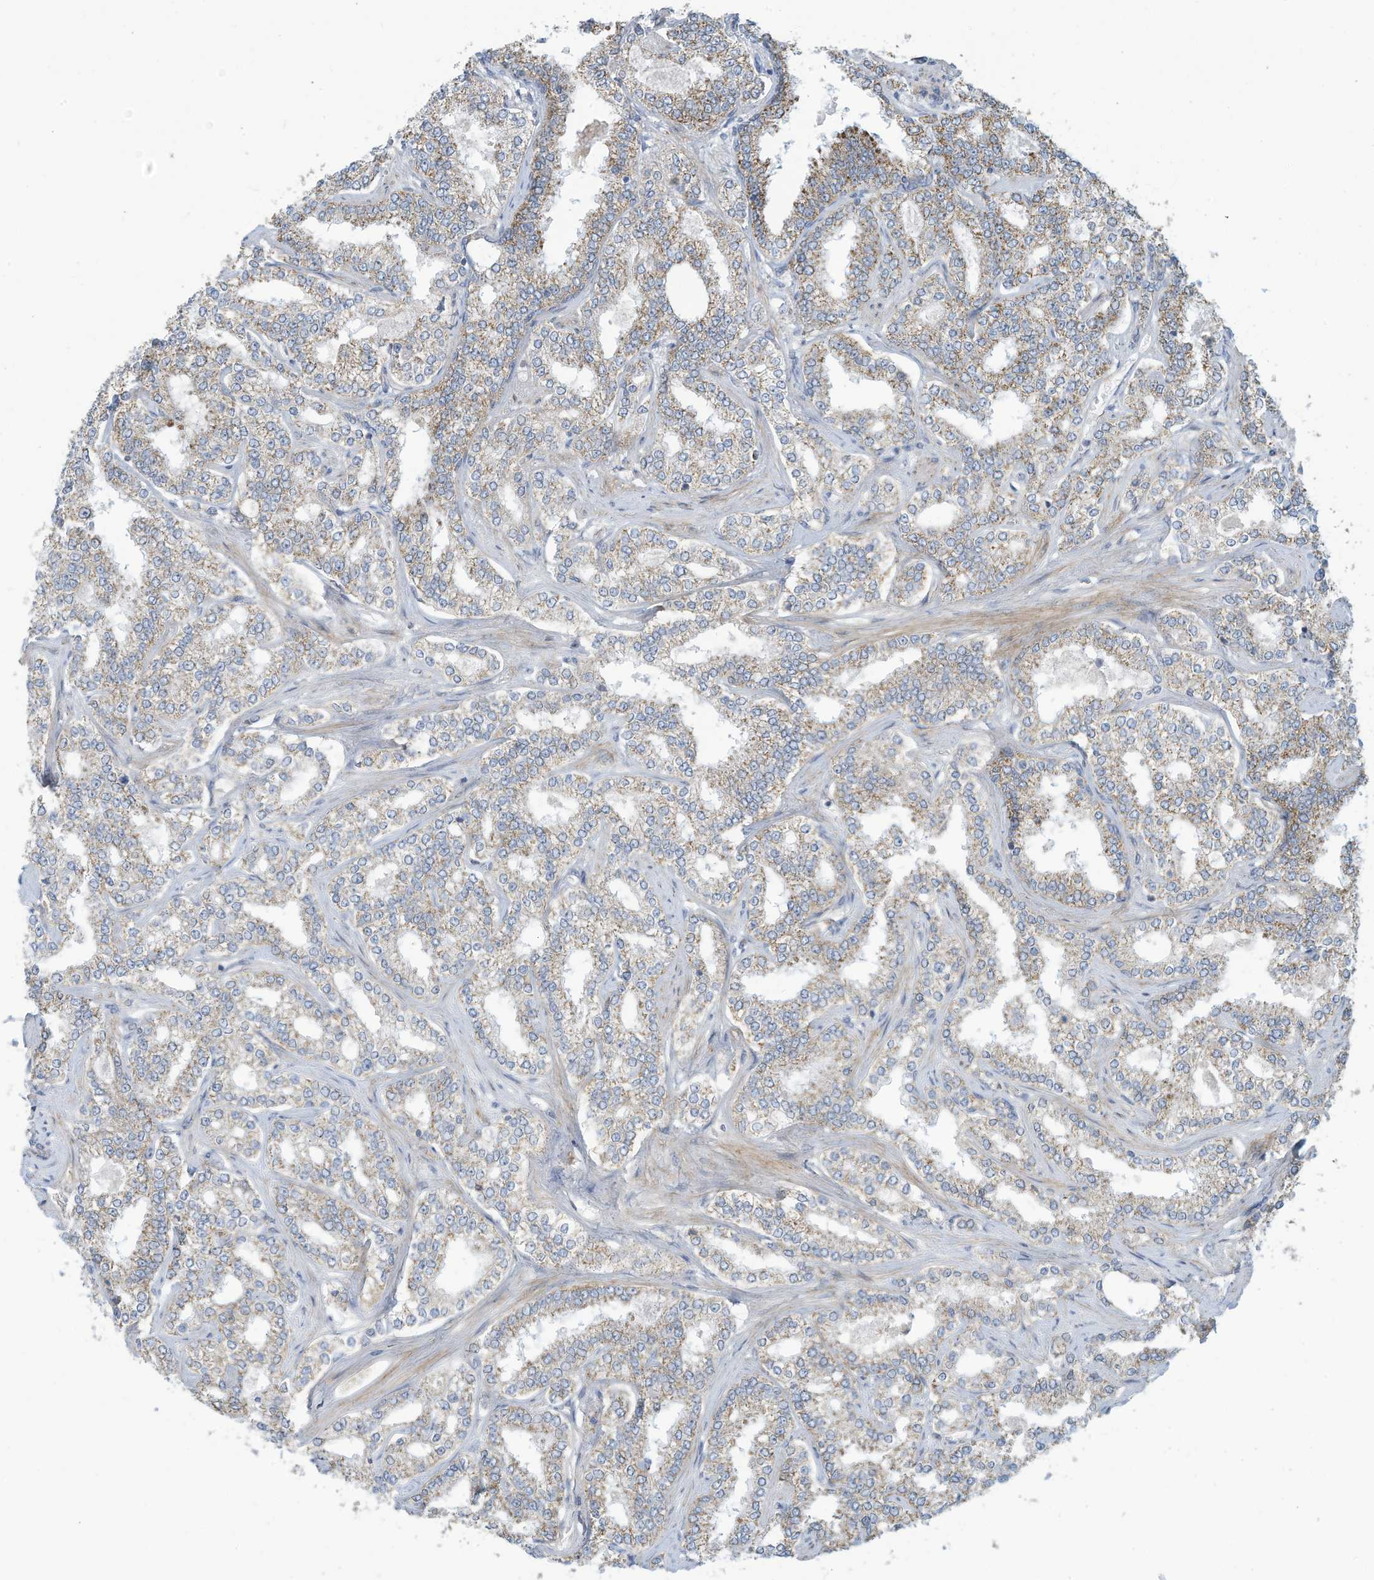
{"staining": {"intensity": "weak", "quantity": "25%-75%", "location": "cytoplasmic/membranous"}, "tissue": "prostate cancer", "cell_type": "Tumor cells", "image_type": "cancer", "snomed": [{"axis": "morphology", "description": "Normal tissue, NOS"}, {"axis": "morphology", "description": "Adenocarcinoma, High grade"}, {"axis": "topography", "description": "Prostate"}], "caption": "Weak cytoplasmic/membranous expression is appreciated in about 25%-75% of tumor cells in high-grade adenocarcinoma (prostate). (brown staining indicates protein expression, while blue staining denotes nuclei).", "gene": "NLN", "patient": {"sex": "male", "age": 83}}